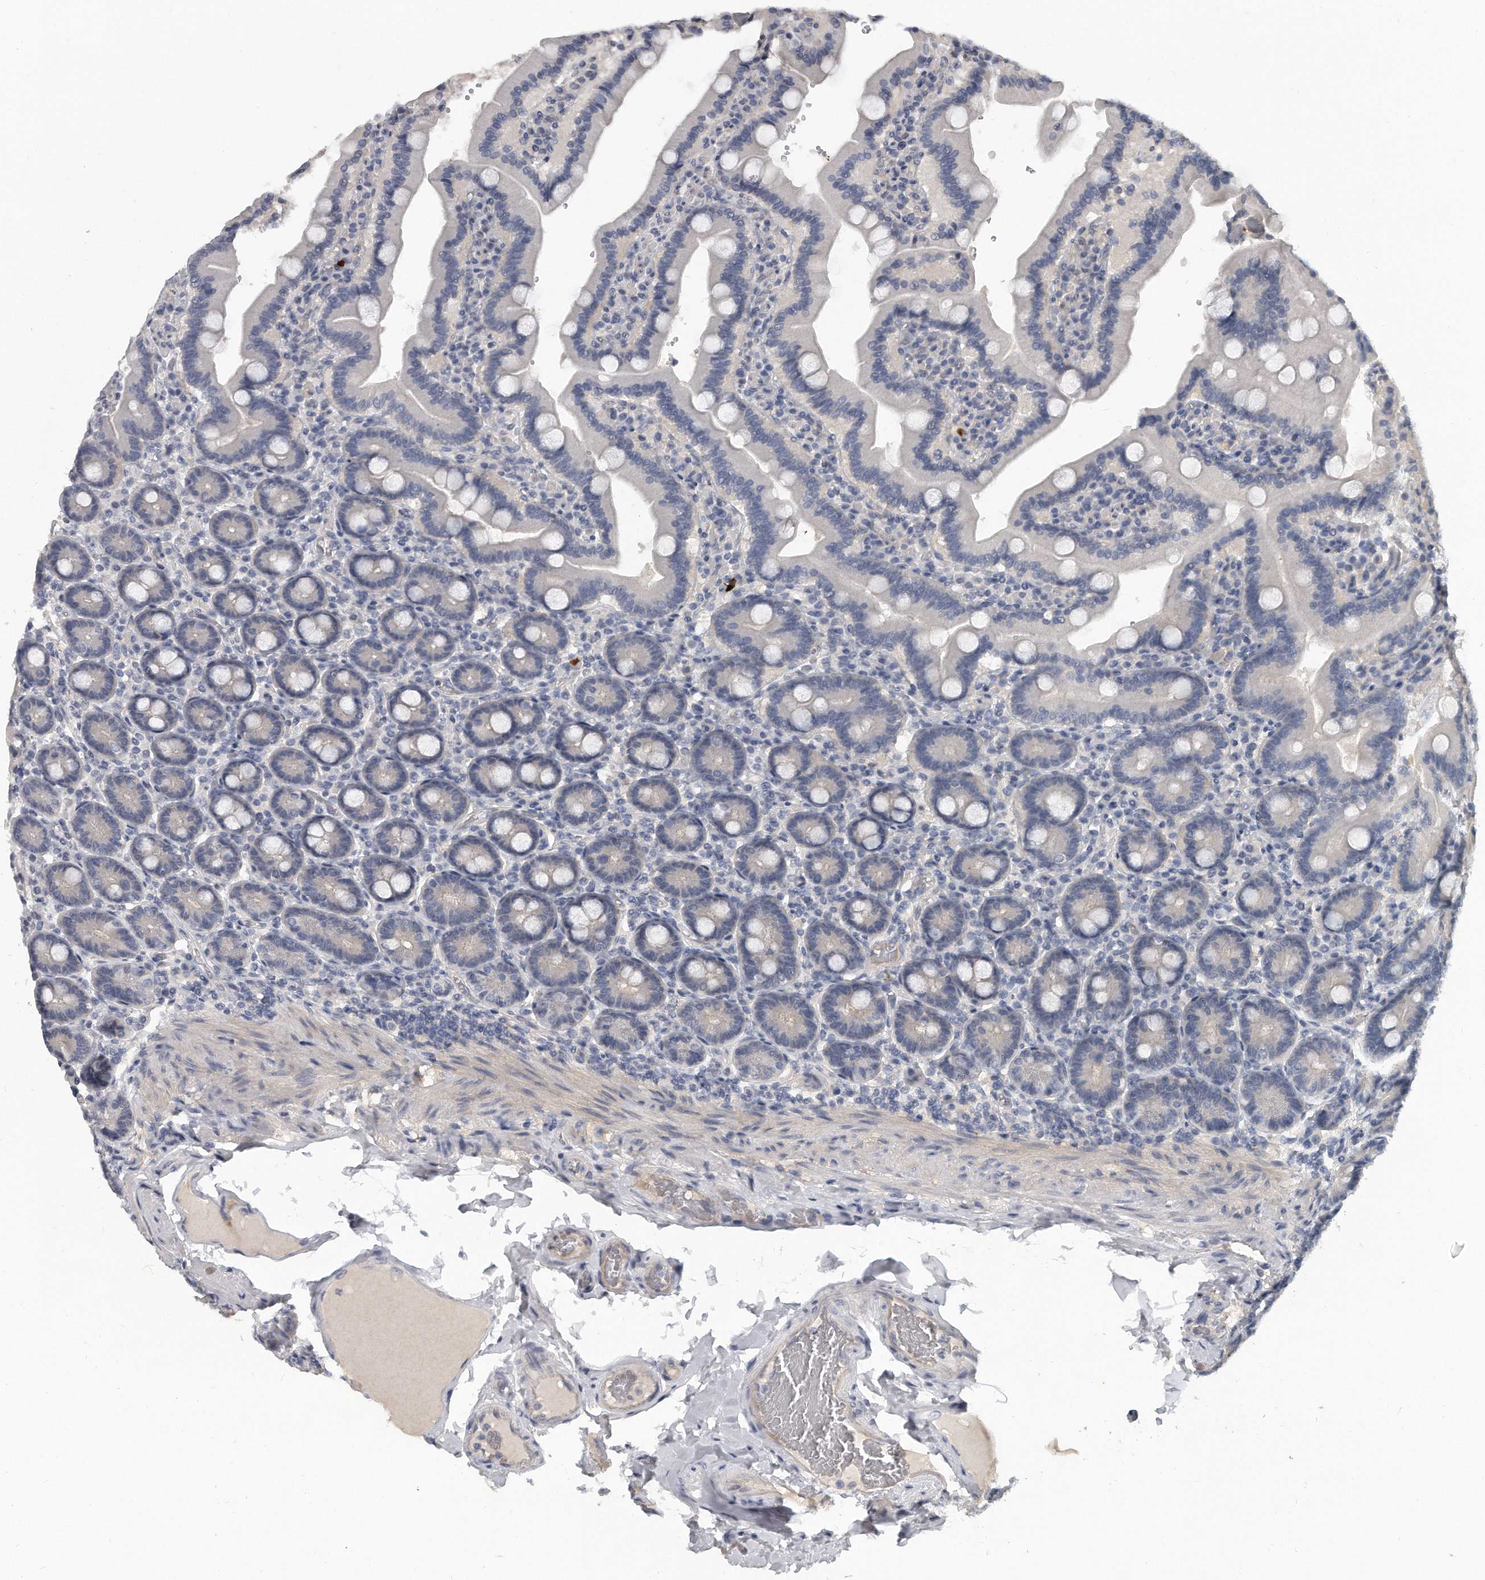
{"staining": {"intensity": "negative", "quantity": "none", "location": "none"}, "tissue": "duodenum", "cell_type": "Glandular cells", "image_type": "normal", "snomed": [{"axis": "morphology", "description": "Normal tissue, NOS"}, {"axis": "topography", "description": "Duodenum"}], "caption": "Glandular cells are negative for brown protein staining in normal duodenum.", "gene": "KLHL7", "patient": {"sex": "female", "age": 62}}